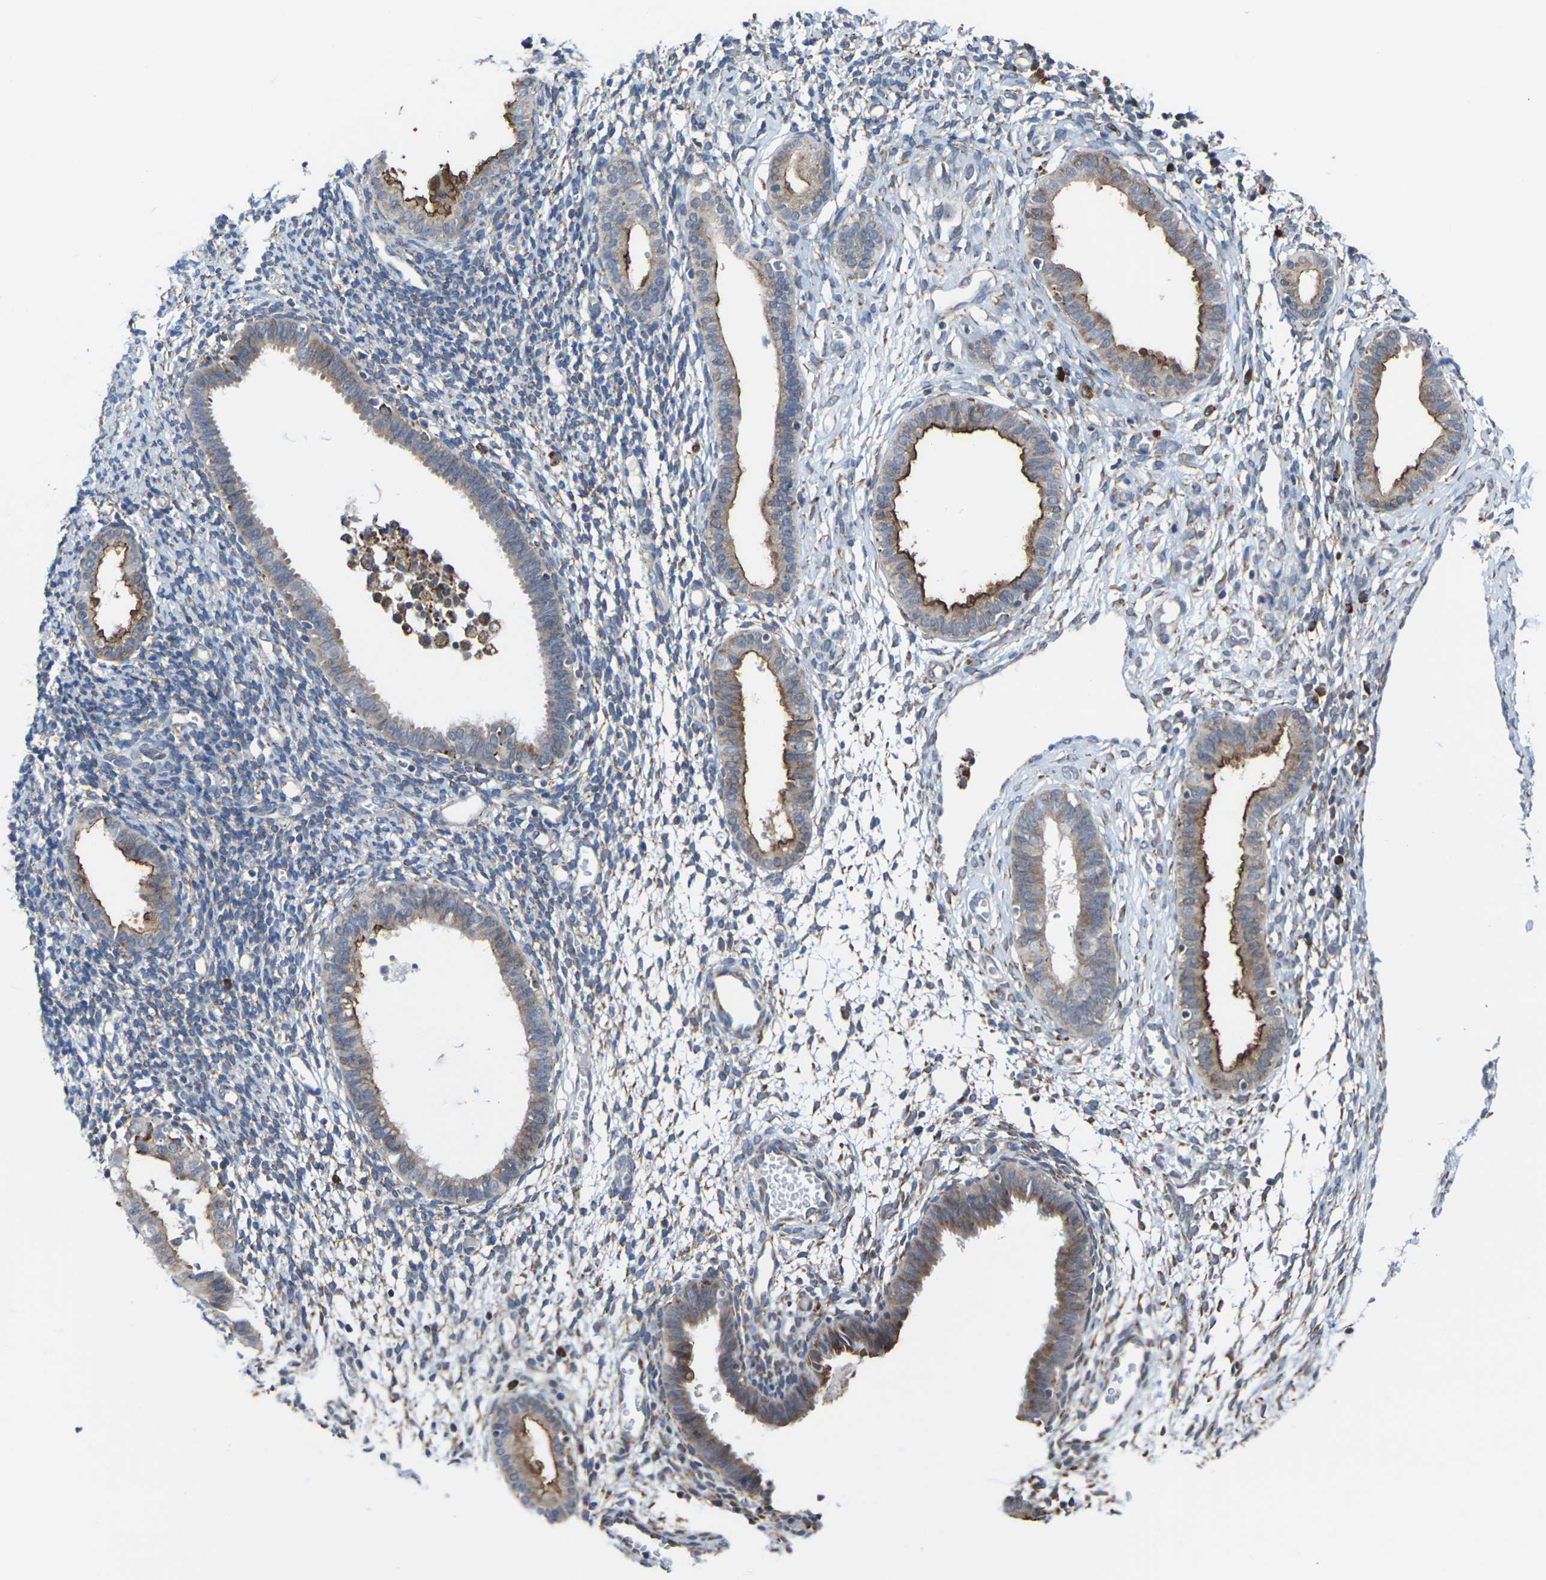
{"staining": {"intensity": "negative", "quantity": "none", "location": "none"}, "tissue": "endometrium", "cell_type": "Cells in endometrial stroma", "image_type": "normal", "snomed": [{"axis": "morphology", "description": "Normal tissue, NOS"}, {"axis": "topography", "description": "Endometrium"}], "caption": "This is an IHC histopathology image of benign endometrium. There is no positivity in cells in endometrial stroma.", "gene": "PDZK1IP1", "patient": {"sex": "female", "age": 61}}